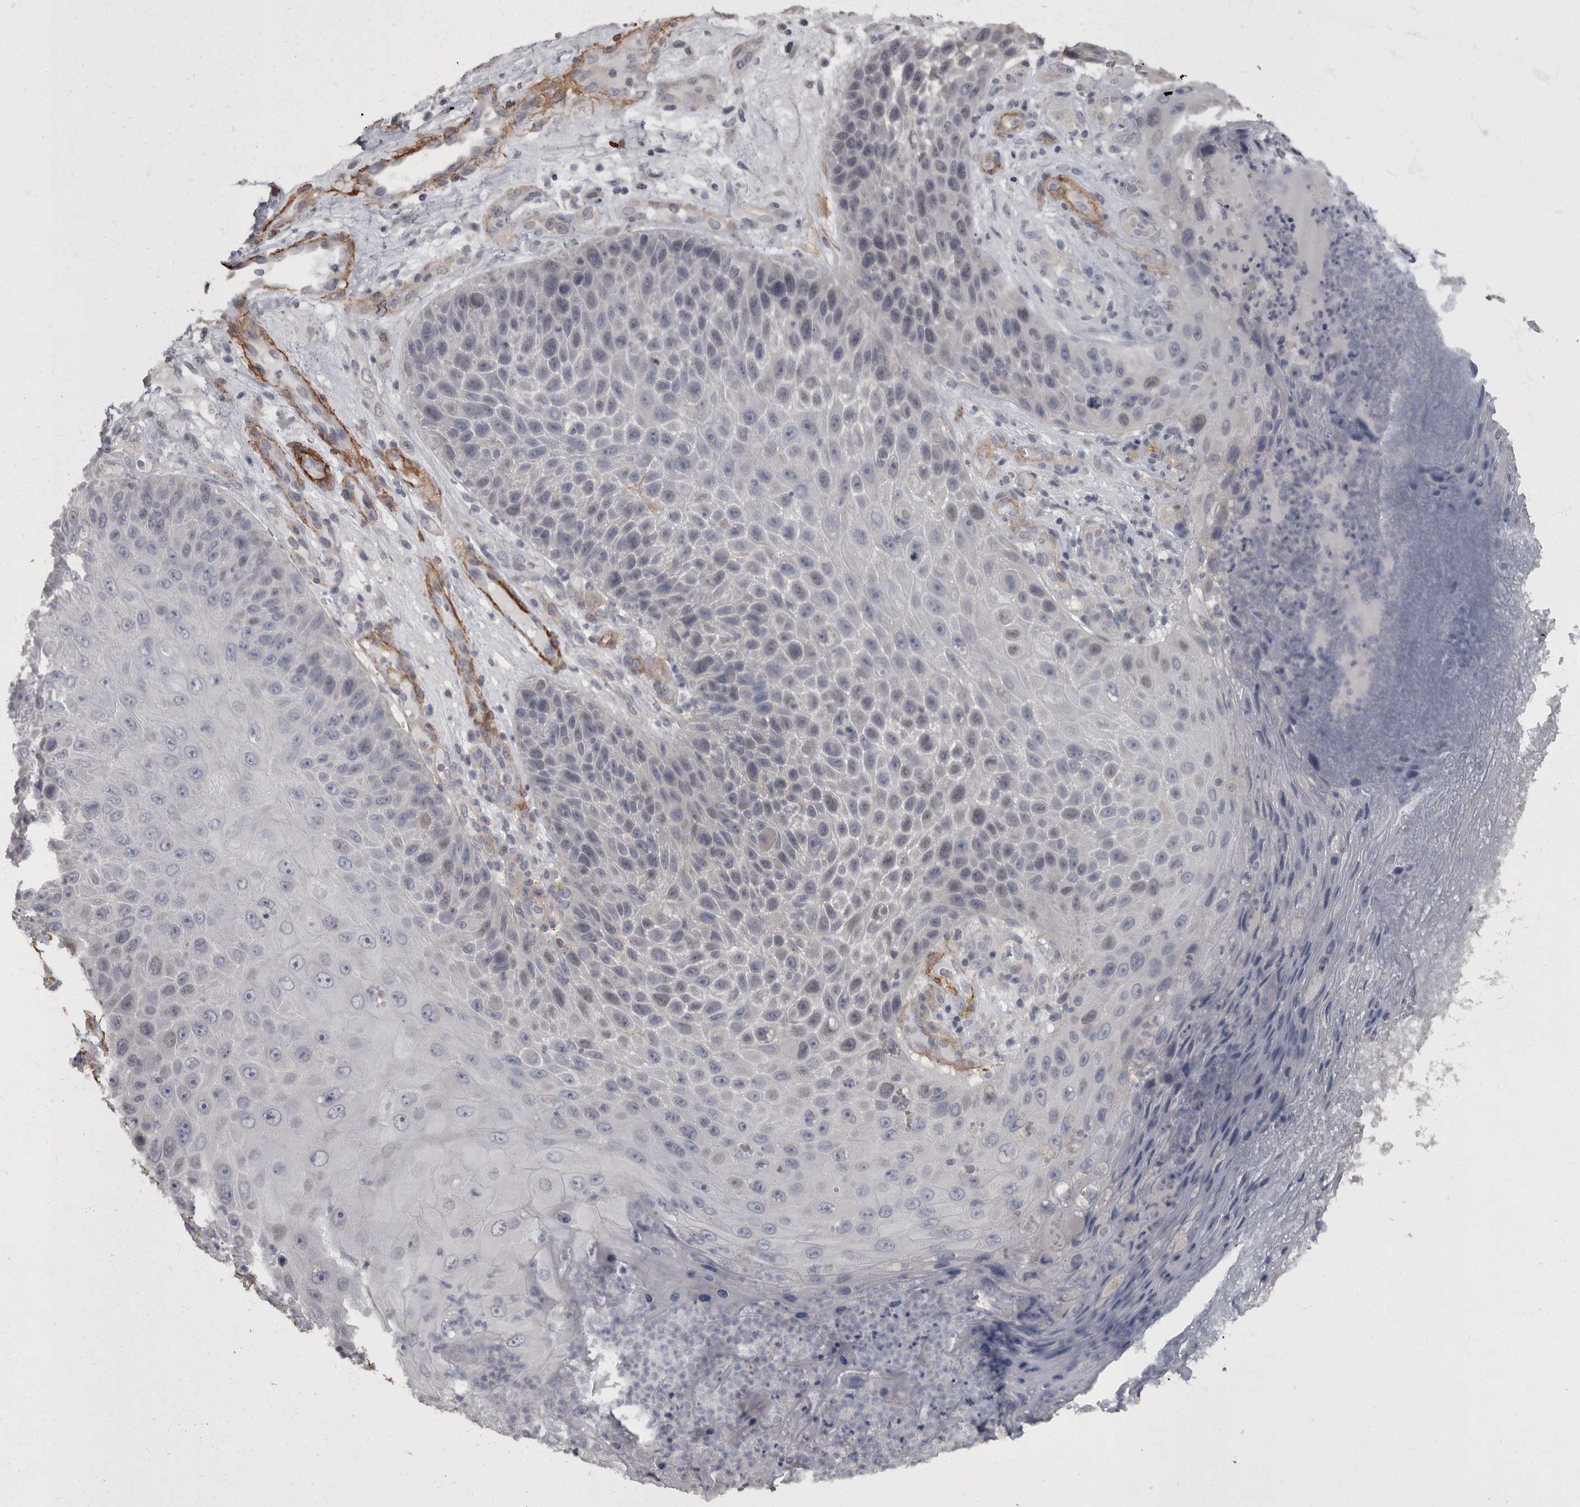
{"staining": {"intensity": "negative", "quantity": "none", "location": "none"}, "tissue": "skin cancer", "cell_type": "Tumor cells", "image_type": "cancer", "snomed": [{"axis": "morphology", "description": "Squamous cell carcinoma, NOS"}, {"axis": "topography", "description": "Skin"}], "caption": "DAB immunohistochemical staining of skin cancer (squamous cell carcinoma) exhibits no significant expression in tumor cells.", "gene": "MASTL", "patient": {"sex": "female", "age": 88}}